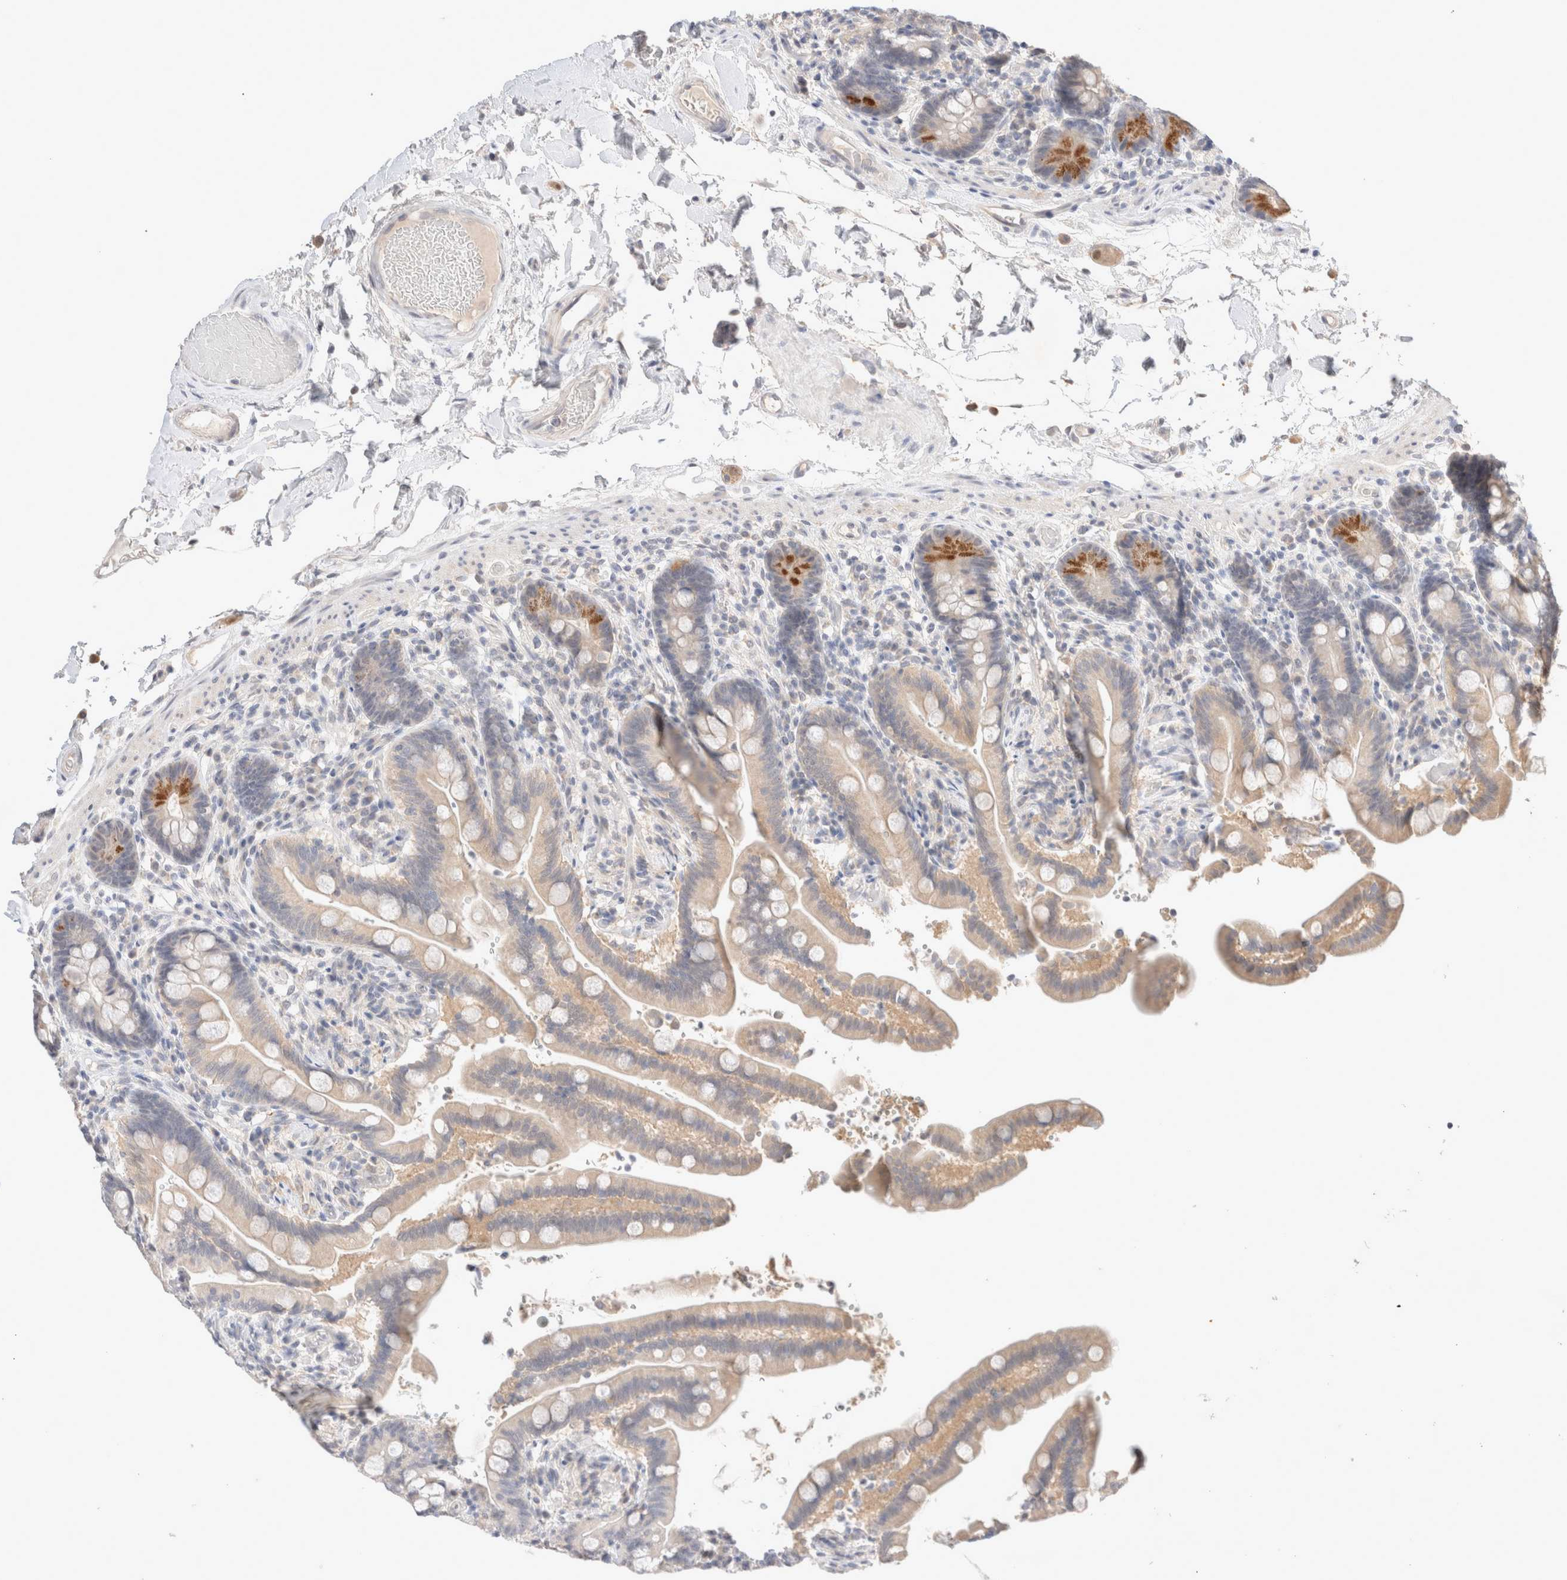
{"staining": {"intensity": "negative", "quantity": "none", "location": "none"}, "tissue": "colon", "cell_type": "Endothelial cells", "image_type": "normal", "snomed": [{"axis": "morphology", "description": "Normal tissue, NOS"}, {"axis": "topography", "description": "Smooth muscle"}, {"axis": "topography", "description": "Colon"}], "caption": "This is an immunohistochemistry (IHC) photomicrograph of unremarkable human colon. There is no positivity in endothelial cells.", "gene": "SPATA20", "patient": {"sex": "male", "age": 73}}